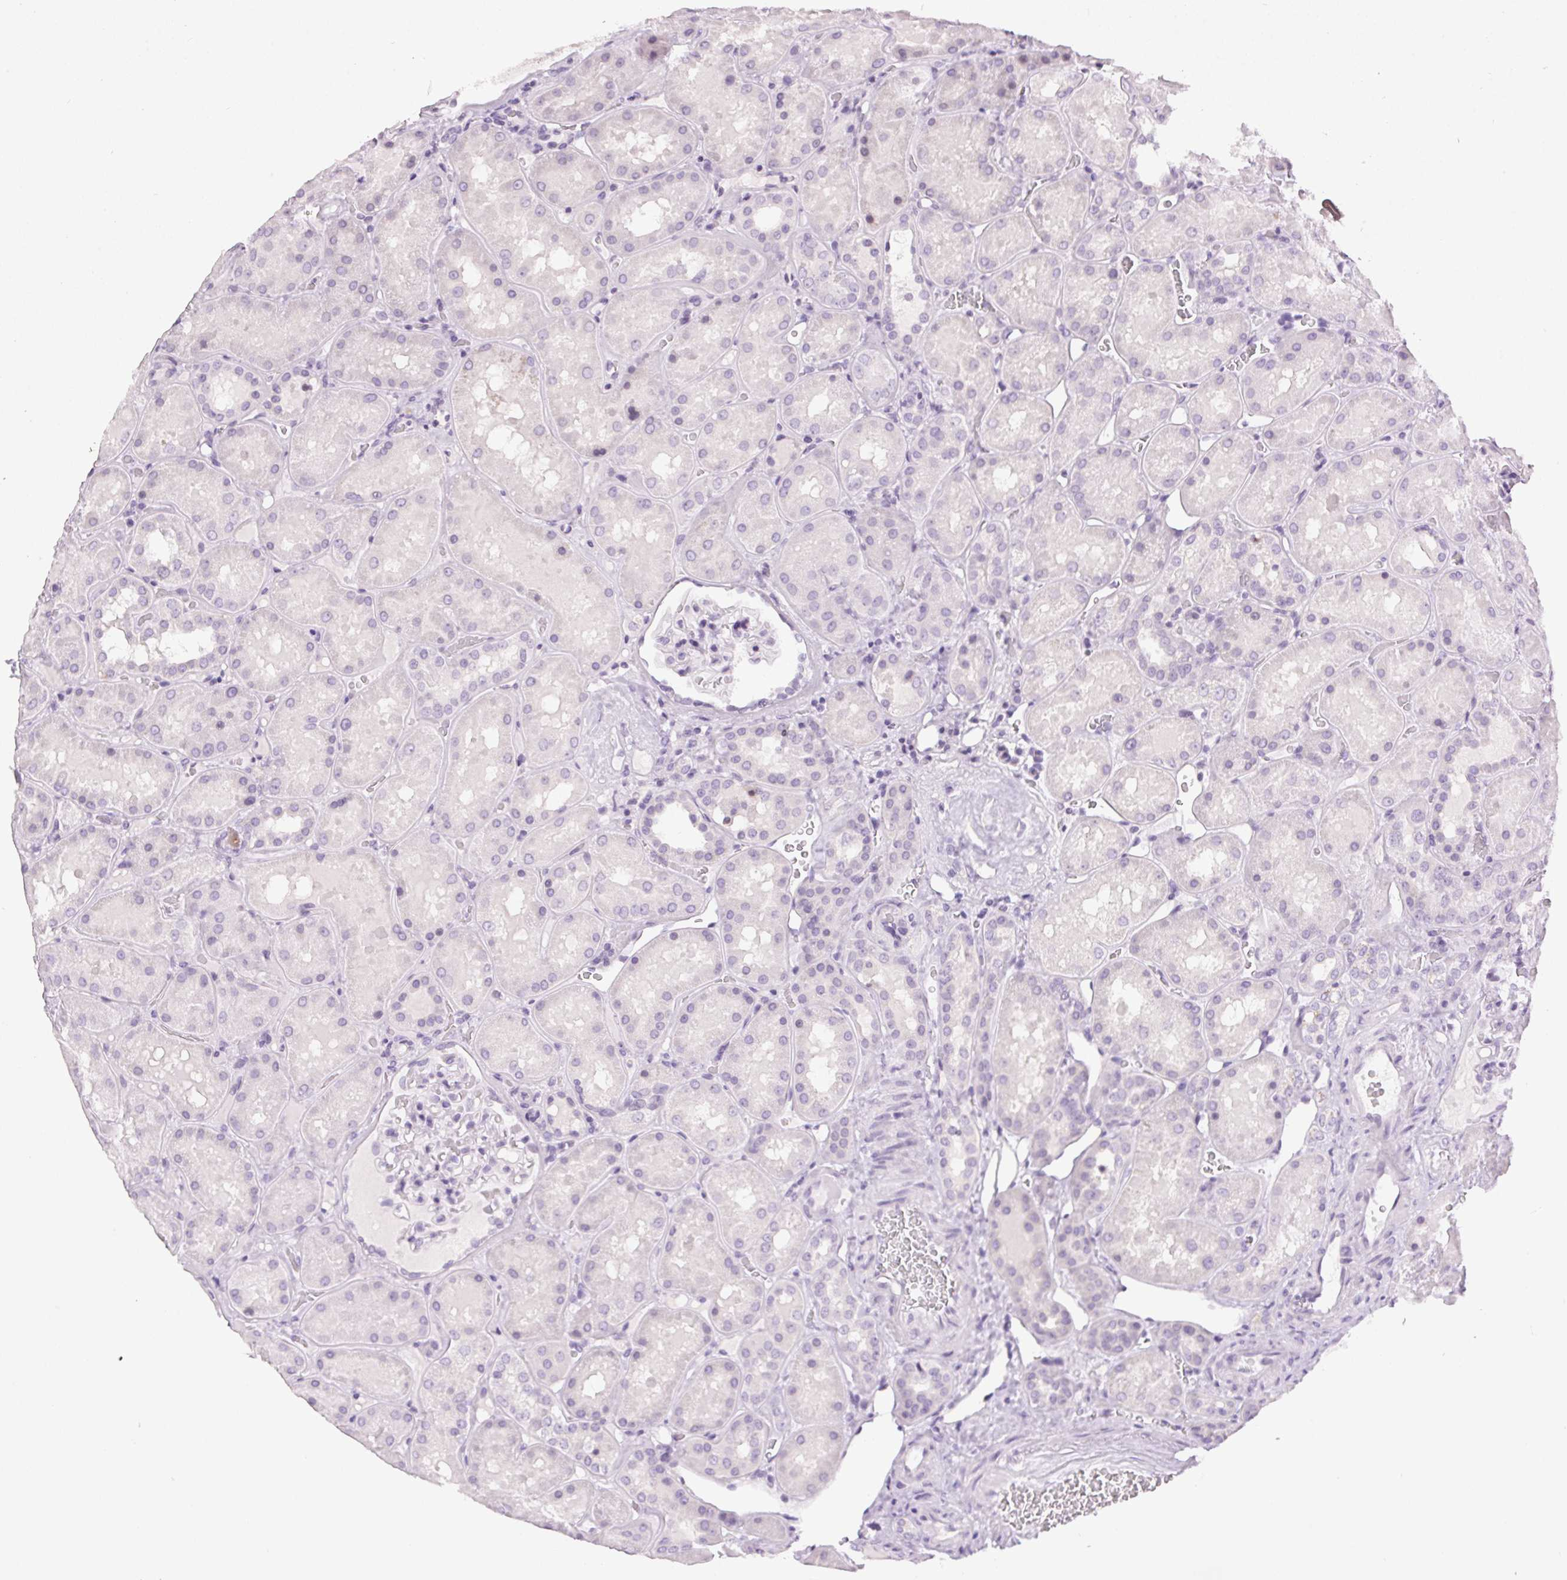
{"staining": {"intensity": "negative", "quantity": "none", "location": "none"}, "tissue": "kidney", "cell_type": "Cells in glomeruli", "image_type": "normal", "snomed": [{"axis": "morphology", "description": "Normal tissue, NOS"}, {"axis": "topography", "description": "Kidney"}], "caption": "An immunohistochemistry histopathology image of benign kidney is shown. There is no staining in cells in glomeruli of kidney.", "gene": "TMEM88B", "patient": {"sex": "male", "age": 73}}